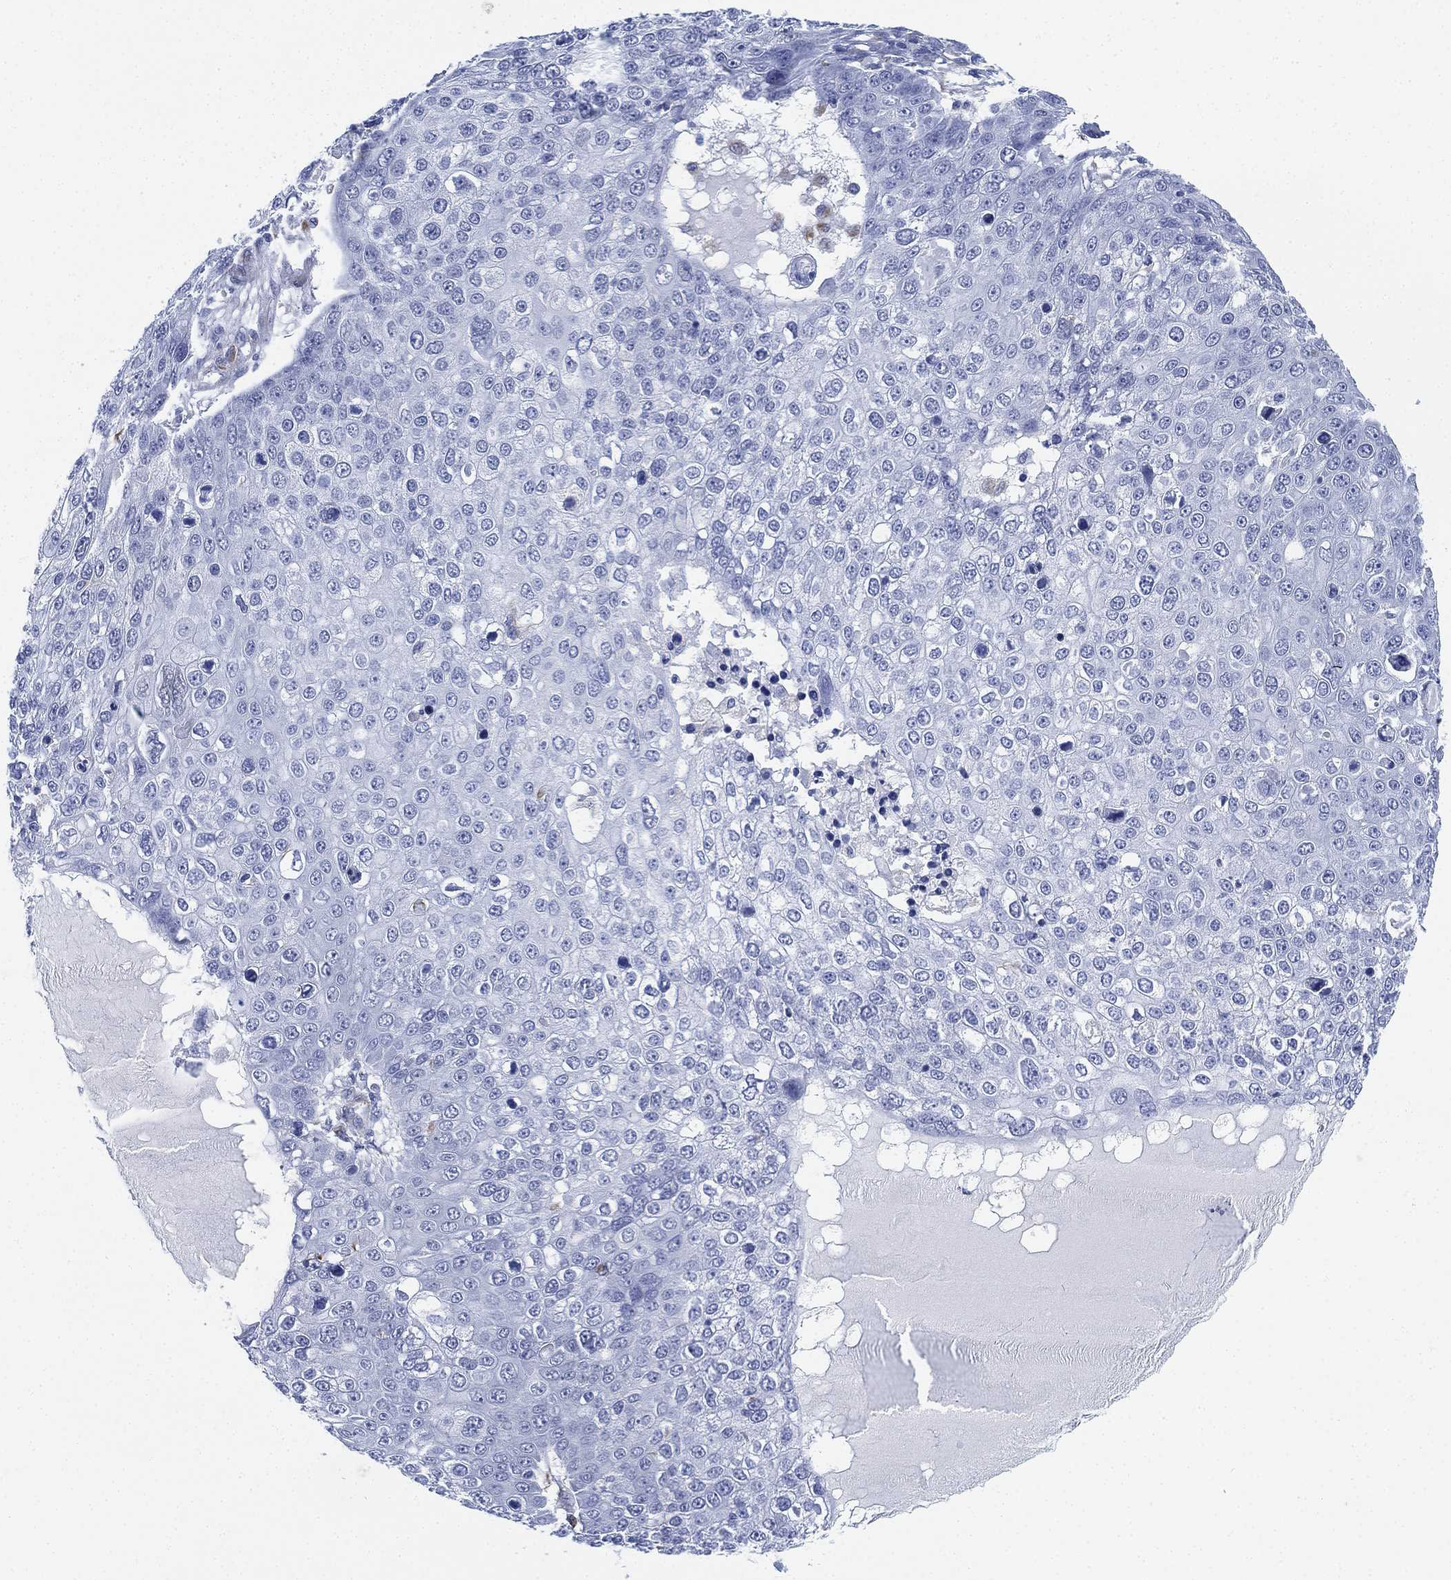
{"staining": {"intensity": "negative", "quantity": "none", "location": "none"}, "tissue": "skin cancer", "cell_type": "Tumor cells", "image_type": "cancer", "snomed": [{"axis": "morphology", "description": "Squamous cell carcinoma, NOS"}, {"axis": "topography", "description": "Skin"}], "caption": "IHC photomicrograph of human skin cancer stained for a protein (brown), which exhibits no positivity in tumor cells.", "gene": "PSKH2", "patient": {"sex": "male", "age": 71}}